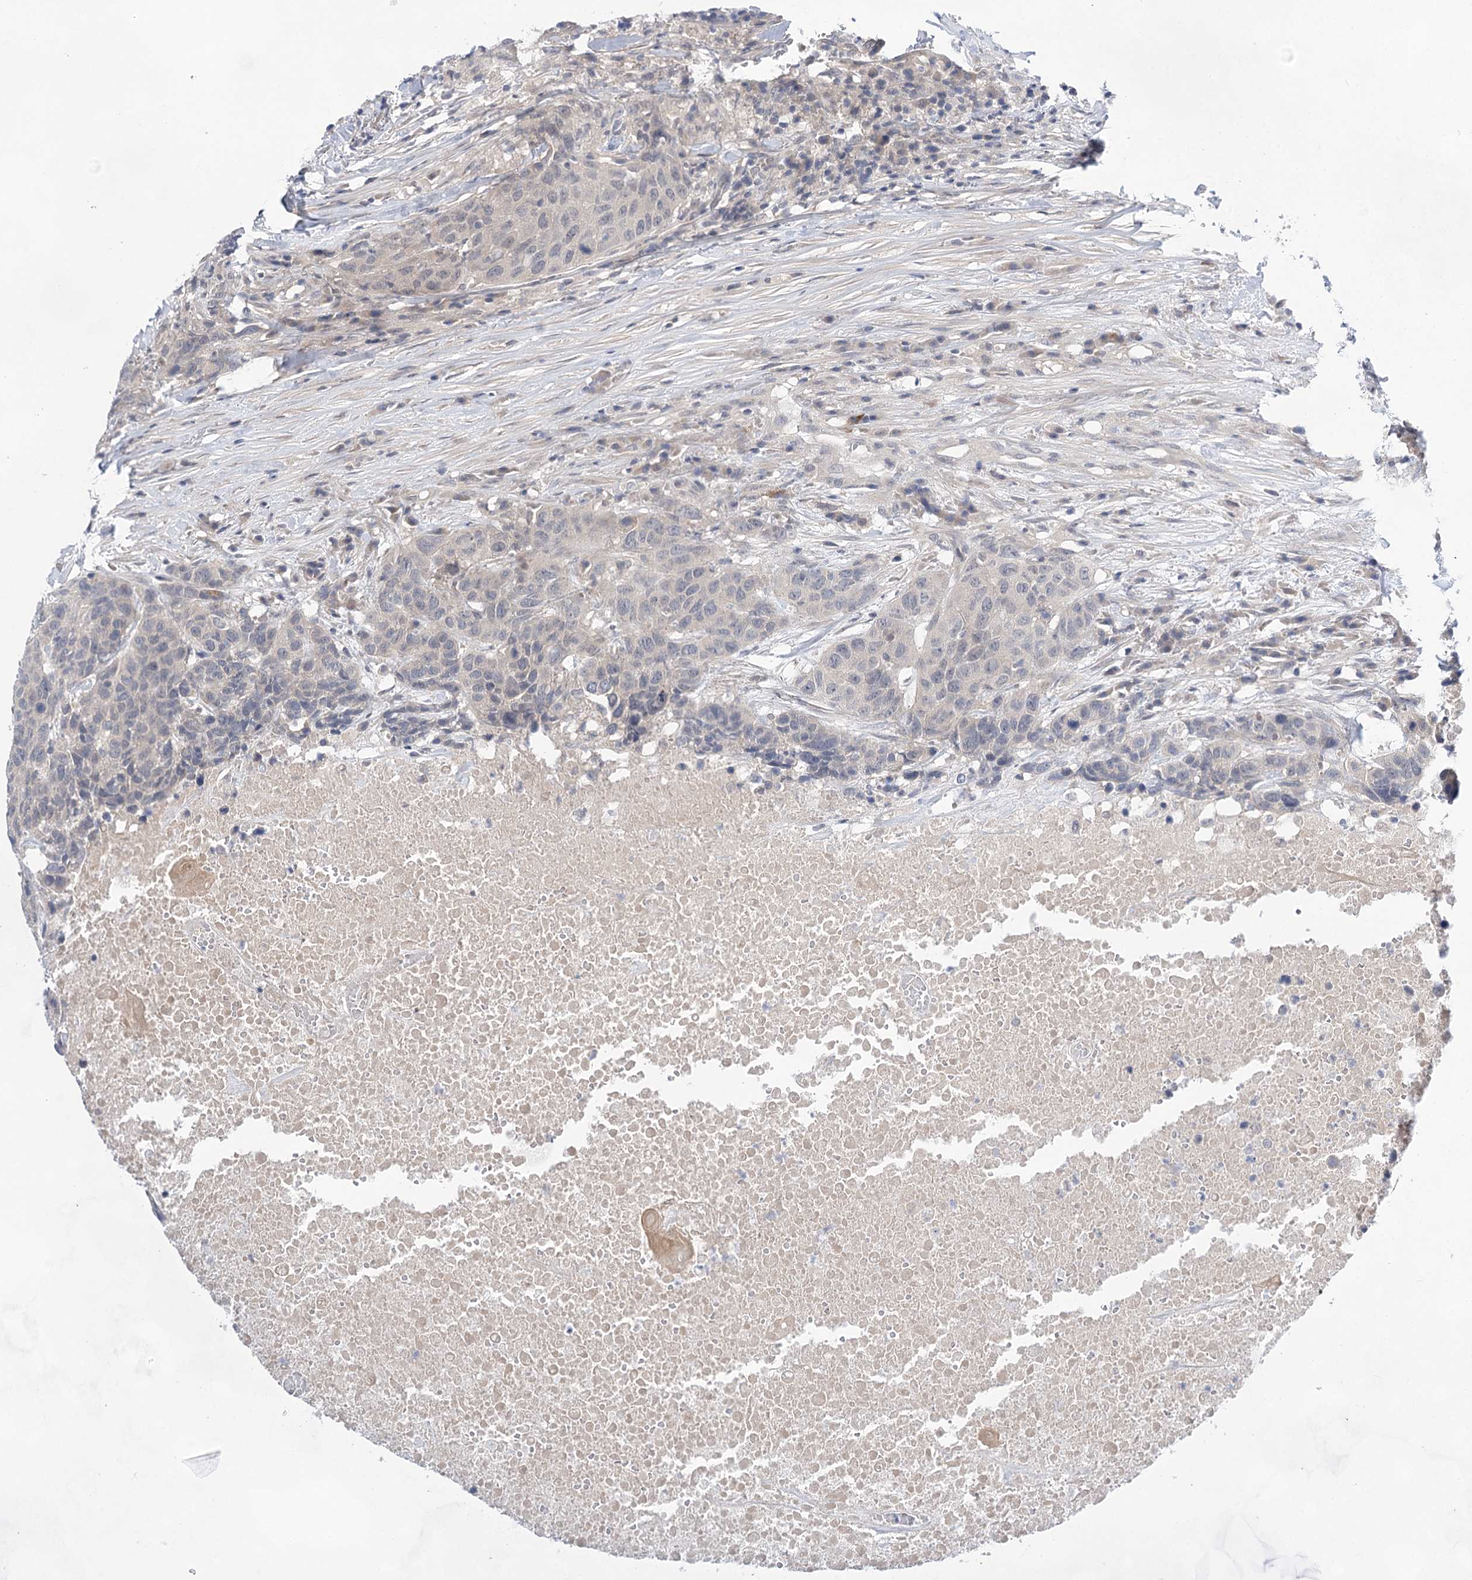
{"staining": {"intensity": "negative", "quantity": "none", "location": "none"}, "tissue": "head and neck cancer", "cell_type": "Tumor cells", "image_type": "cancer", "snomed": [{"axis": "morphology", "description": "Squamous cell carcinoma, NOS"}, {"axis": "topography", "description": "Head-Neck"}], "caption": "Tumor cells are negative for protein expression in human head and neck cancer (squamous cell carcinoma).", "gene": "LALBA", "patient": {"sex": "male", "age": 66}}